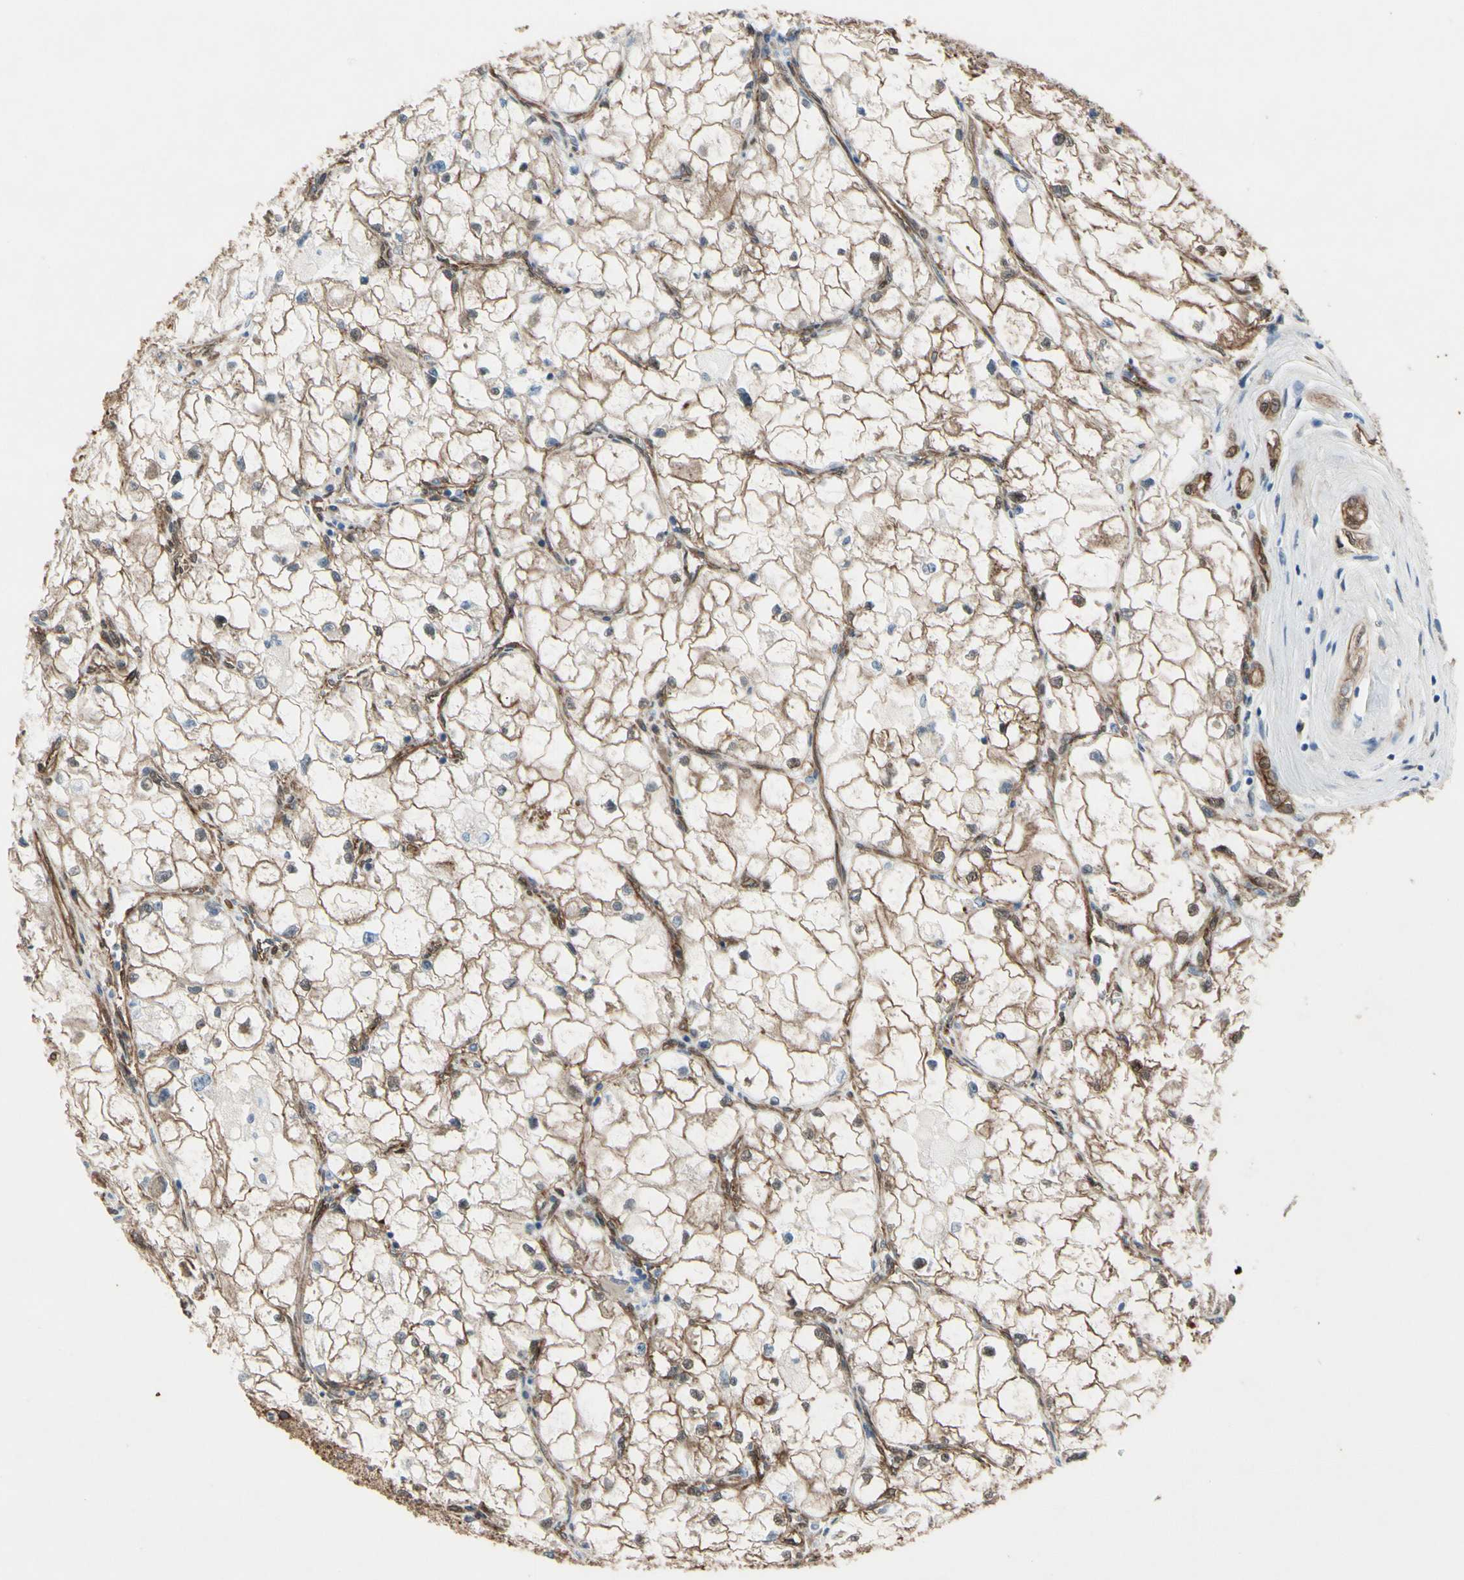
{"staining": {"intensity": "moderate", "quantity": ">75%", "location": "cytoplasmic/membranous"}, "tissue": "renal cancer", "cell_type": "Tumor cells", "image_type": "cancer", "snomed": [{"axis": "morphology", "description": "Adenocarcinoma, NOS"}, {"axis": "topography", "description": "Kidney"}], "caption": "Approximately >75% of tumor cells in renal cancer show moderate cytoplasmic/membranous protein expression as visualized by brown immunohistochemical staining.", "gene": "CTTNBP2", "patient": {"sex": "female", "age": 70}}